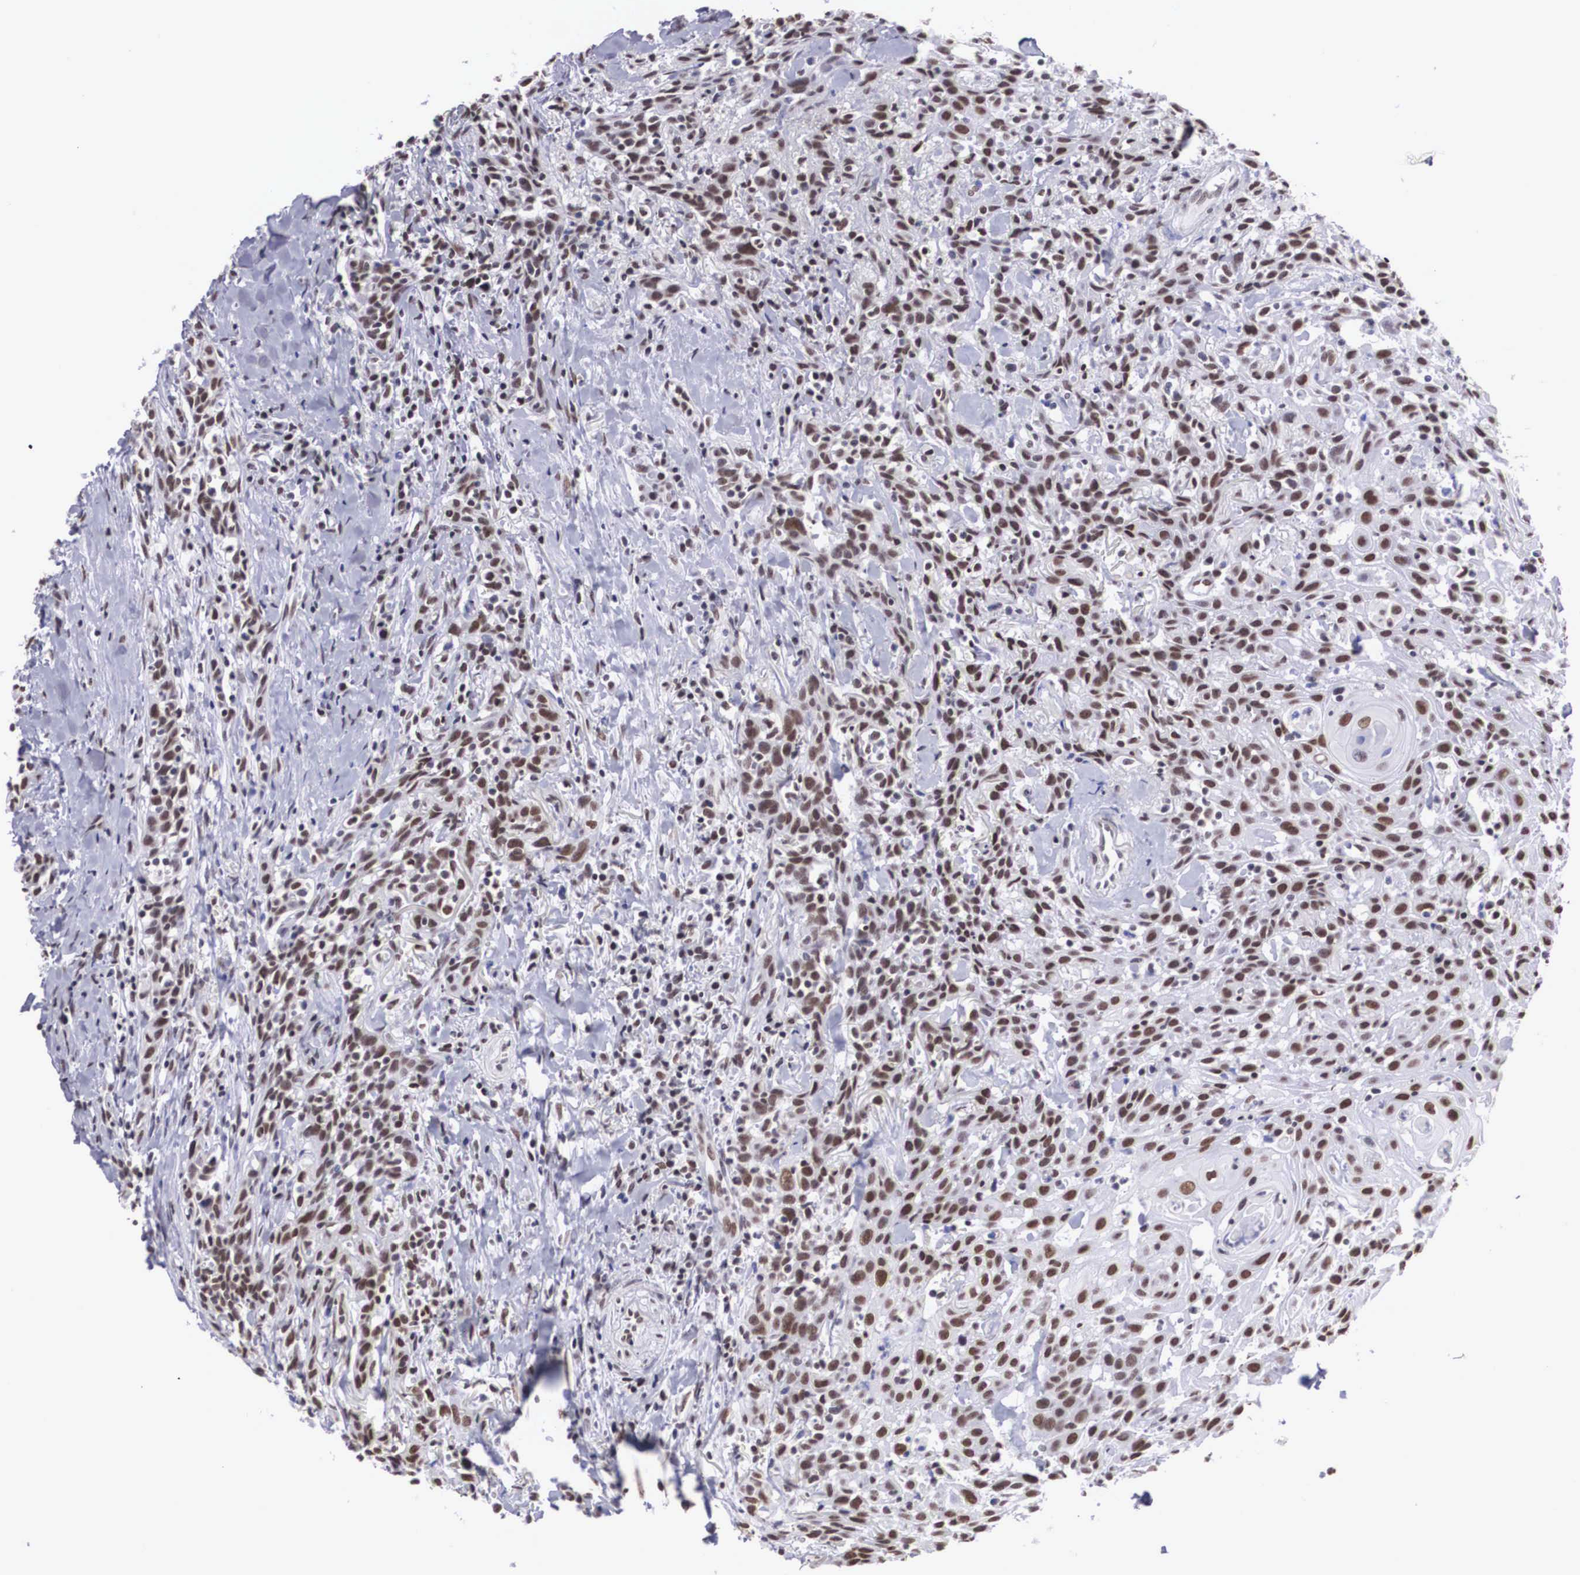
{"staining": {"intensity": "moderate", "quantity": ">75%", "location": "nuclear"}, "tissue": "head and neck cancer", "cell_type": "Tumor cells", "image_type": "cancer", "snomed": [{"axis": "morphology", "description": "Squamous cell carcinoma, NOS"}, {"axis": "topography", "description": "Oral tissue"}, {"axis": "topography", "description": "Head-Neck"}], "caption": "Immunohistochemical staining of human head and neck squamous cell carcinoma exhibits medium levels of moderate nuclear staining in approximately >75% of tumor cells. Ihc stains the protein in brown and the nuclei are stained blue.", "gene": "CSTF2", "patient": {"sex": "female", "age": 82}}